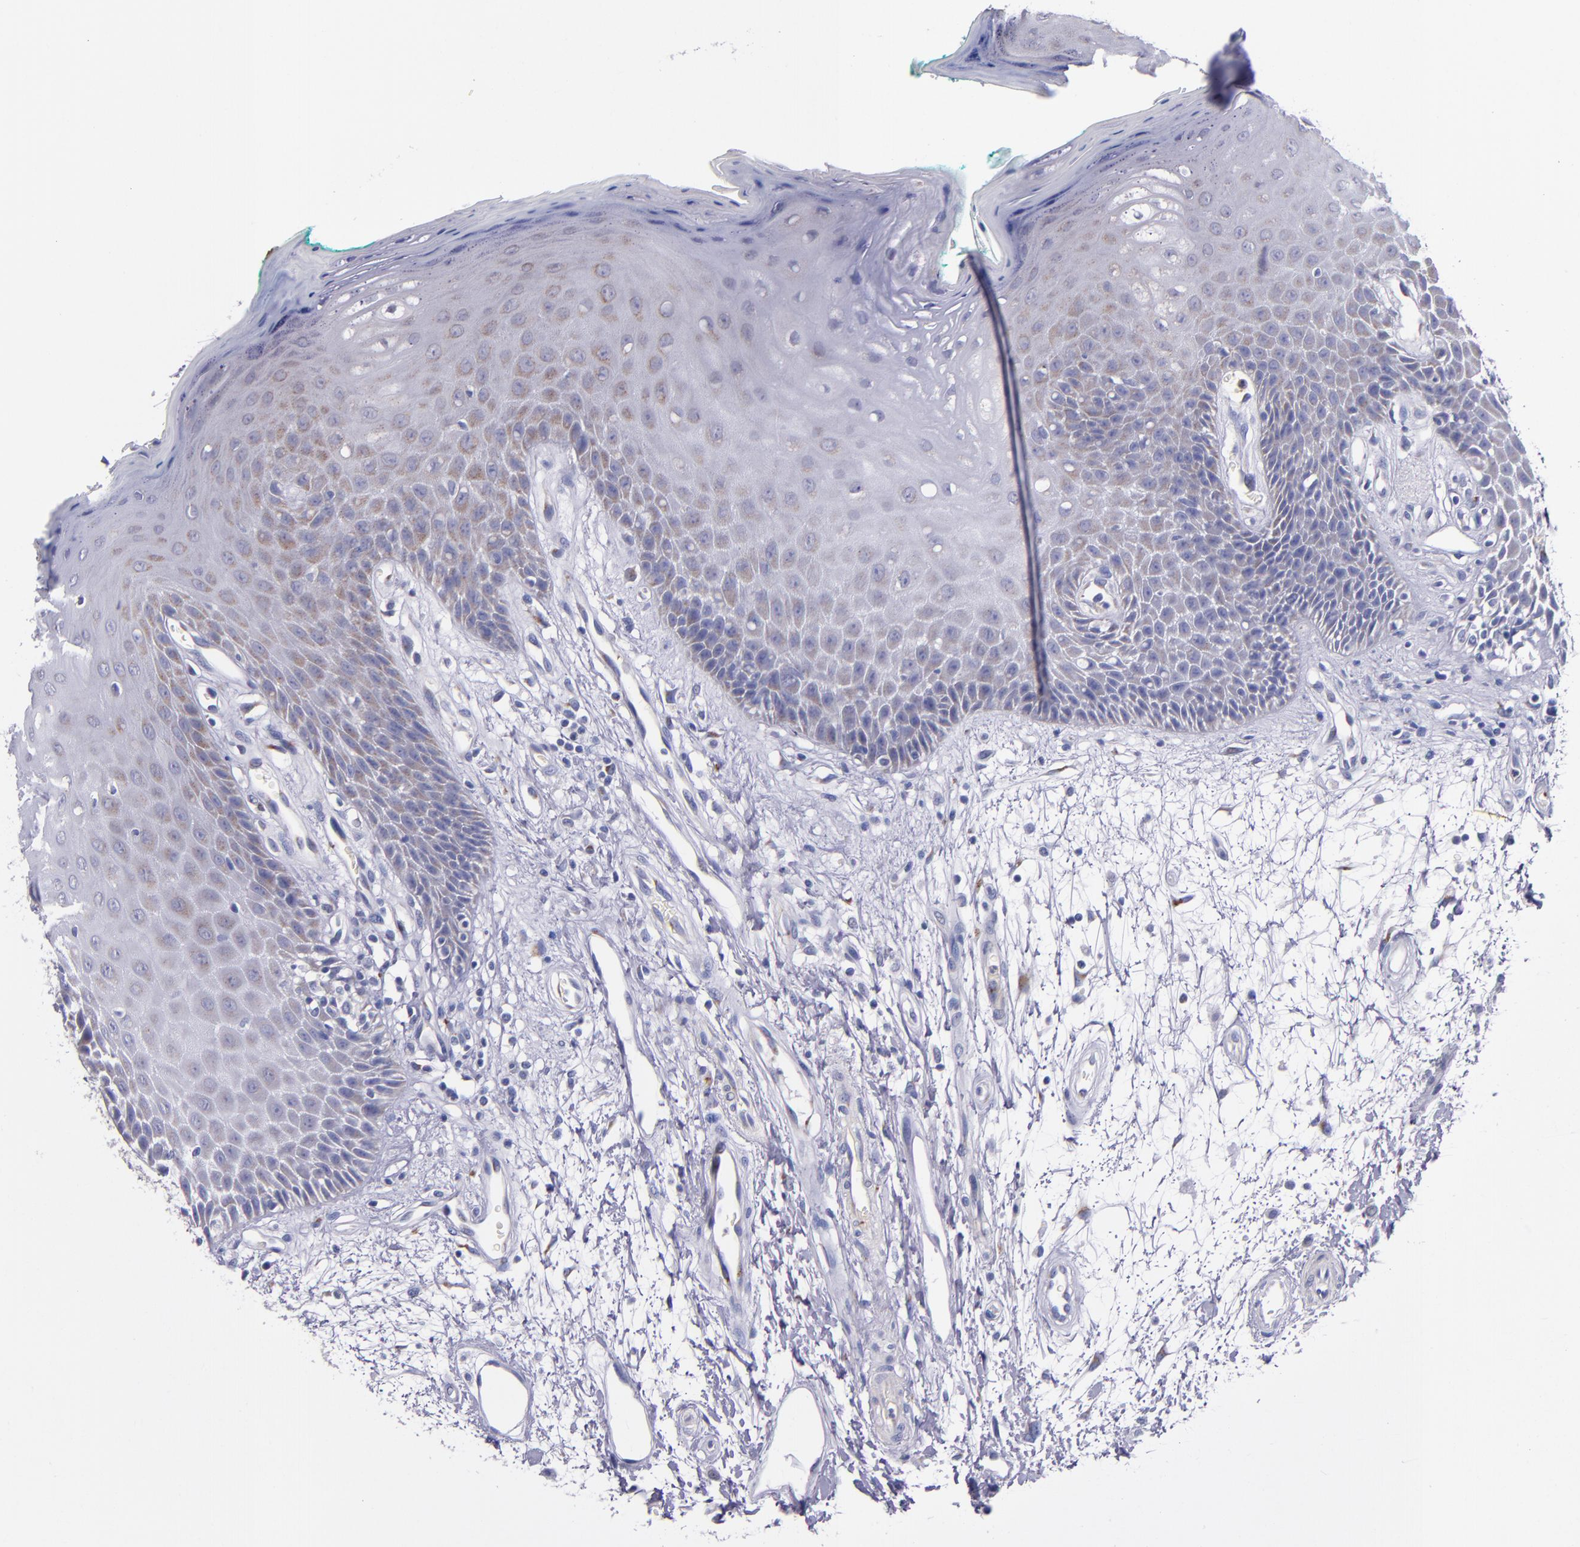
{"staining": {"intensity": "weak", "quantity": "25%-75%", "location": "cytoplasmic/membranous"}, "tissue": "oral mucosa", "cell_type": "Squamous epithelial cells", "image_type": "normal", "snomed": [{"axis": "morphology", "description": "Normal tissue, NOS"}, {"axis": "morphology", "description": "Squamous cell carcinoma, NOS"}, {"axis": "topography", "description": "Skeletal muscle"}, {"axis": "topography", "description": "Oral tissue"}, {"axis": "topography", "description": "Head-Neck"}], "caption": "Human oral mucosa stained for a protein (brown) displays weak cytoplasmic/membranous positive expression in about 25%-75% of squamous epithelial cells.", "gene": "RAB41", "patient": {"sex": "female", "age": 84}}